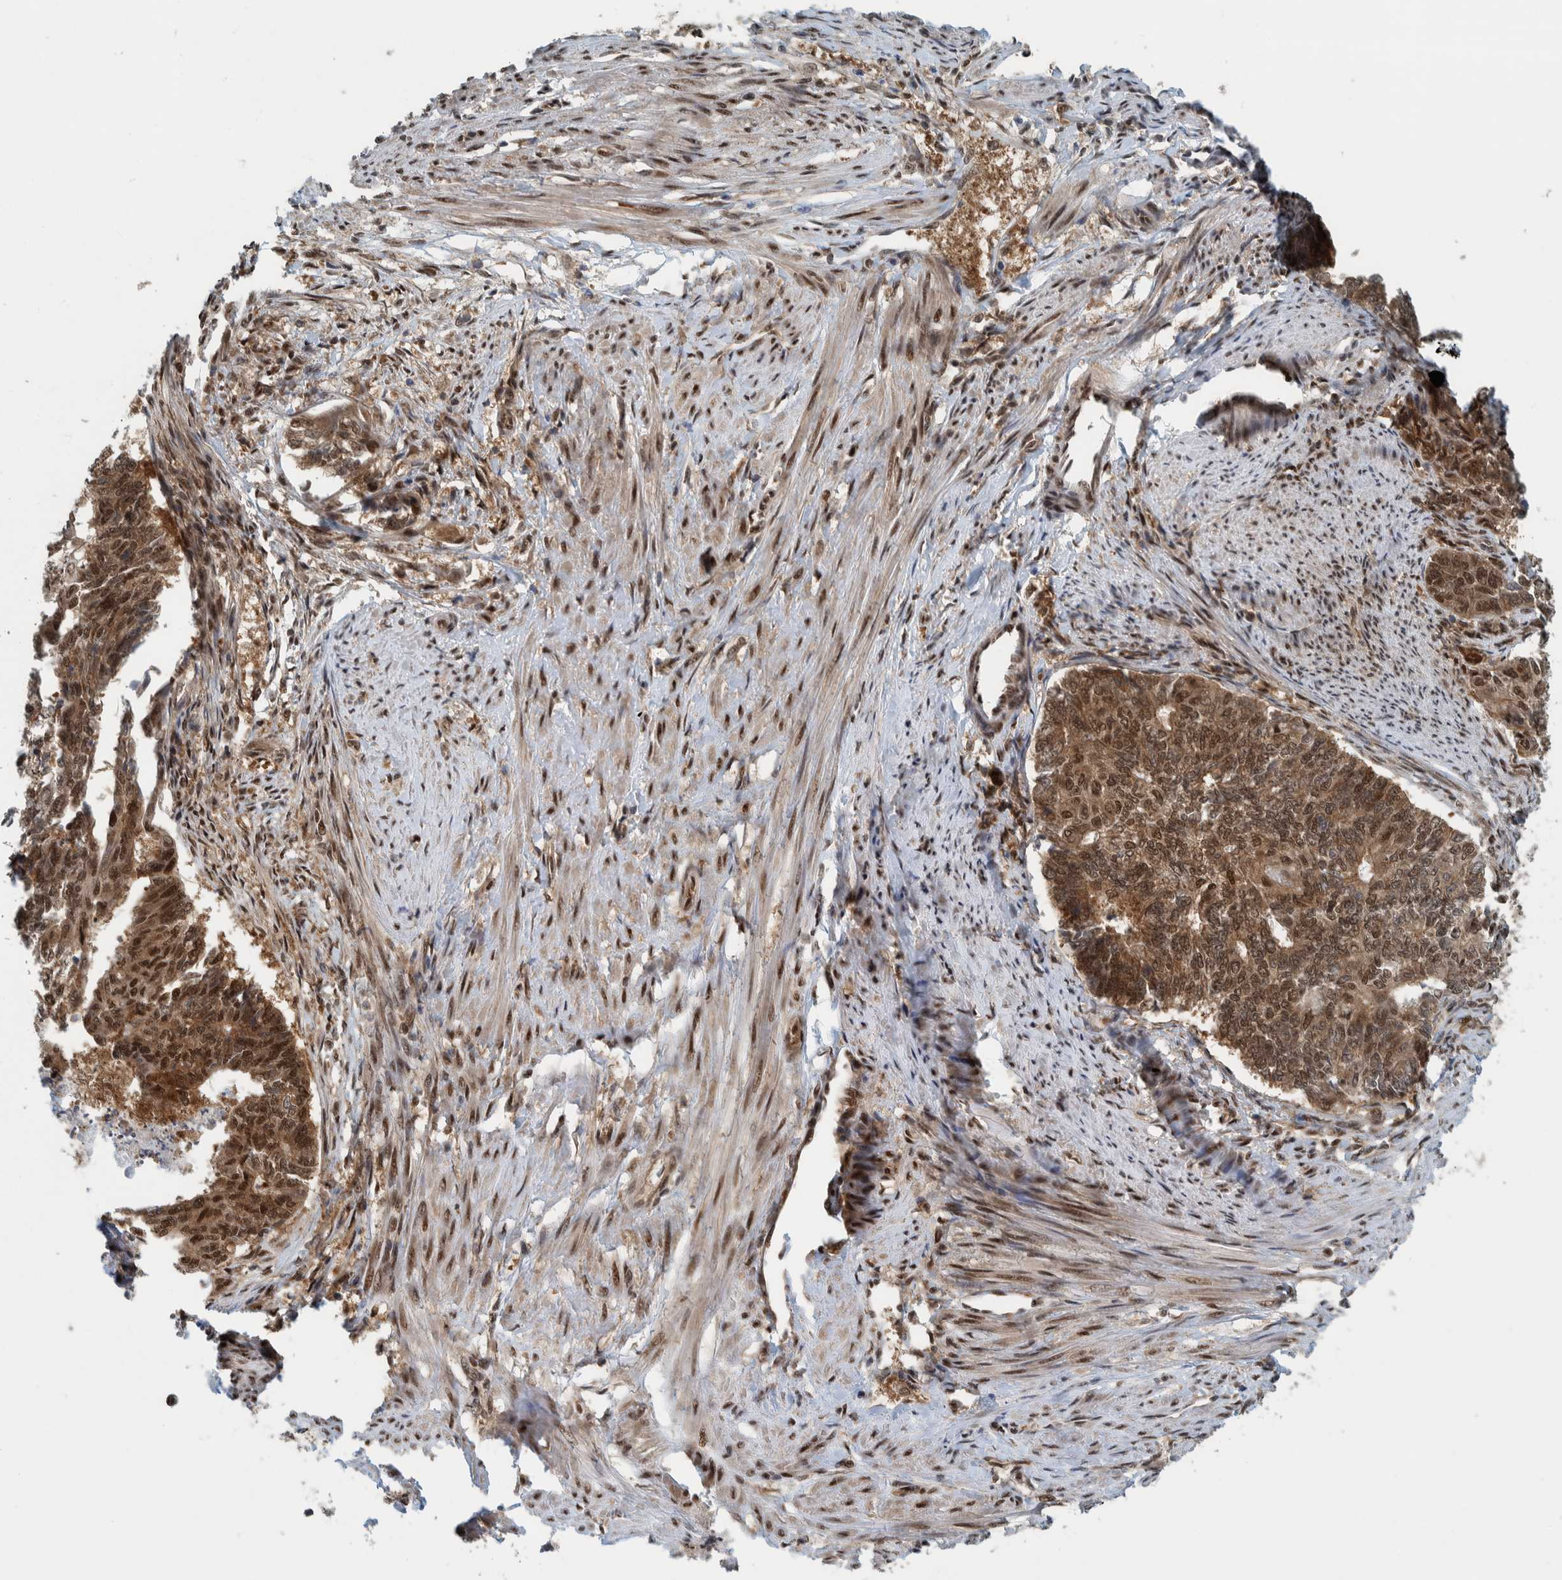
{"staining": {"intensity": "strong", "quantity": ">75%", "location": "cytoplasmic/membranous,nuclear"}, "tissue": "endometrial cancer", "cell_type": "Tumor cells", "image_type": "cancer", "snomed": [{"axis": "morphology", "description": "Adenocarcinoma, NOS"}, {"axis": "topography", "description": "Endometrium"}], "caption": "Immunohistochemistry (IHC) of human endometrial cancer displays high levels of strong cytoplasmic/membranous and nuclear expression in about >75% of tumor cells. Nuclei are stained in blue.", "gene": "COPS3", "patient": {"sex": "female", "age": 32}}